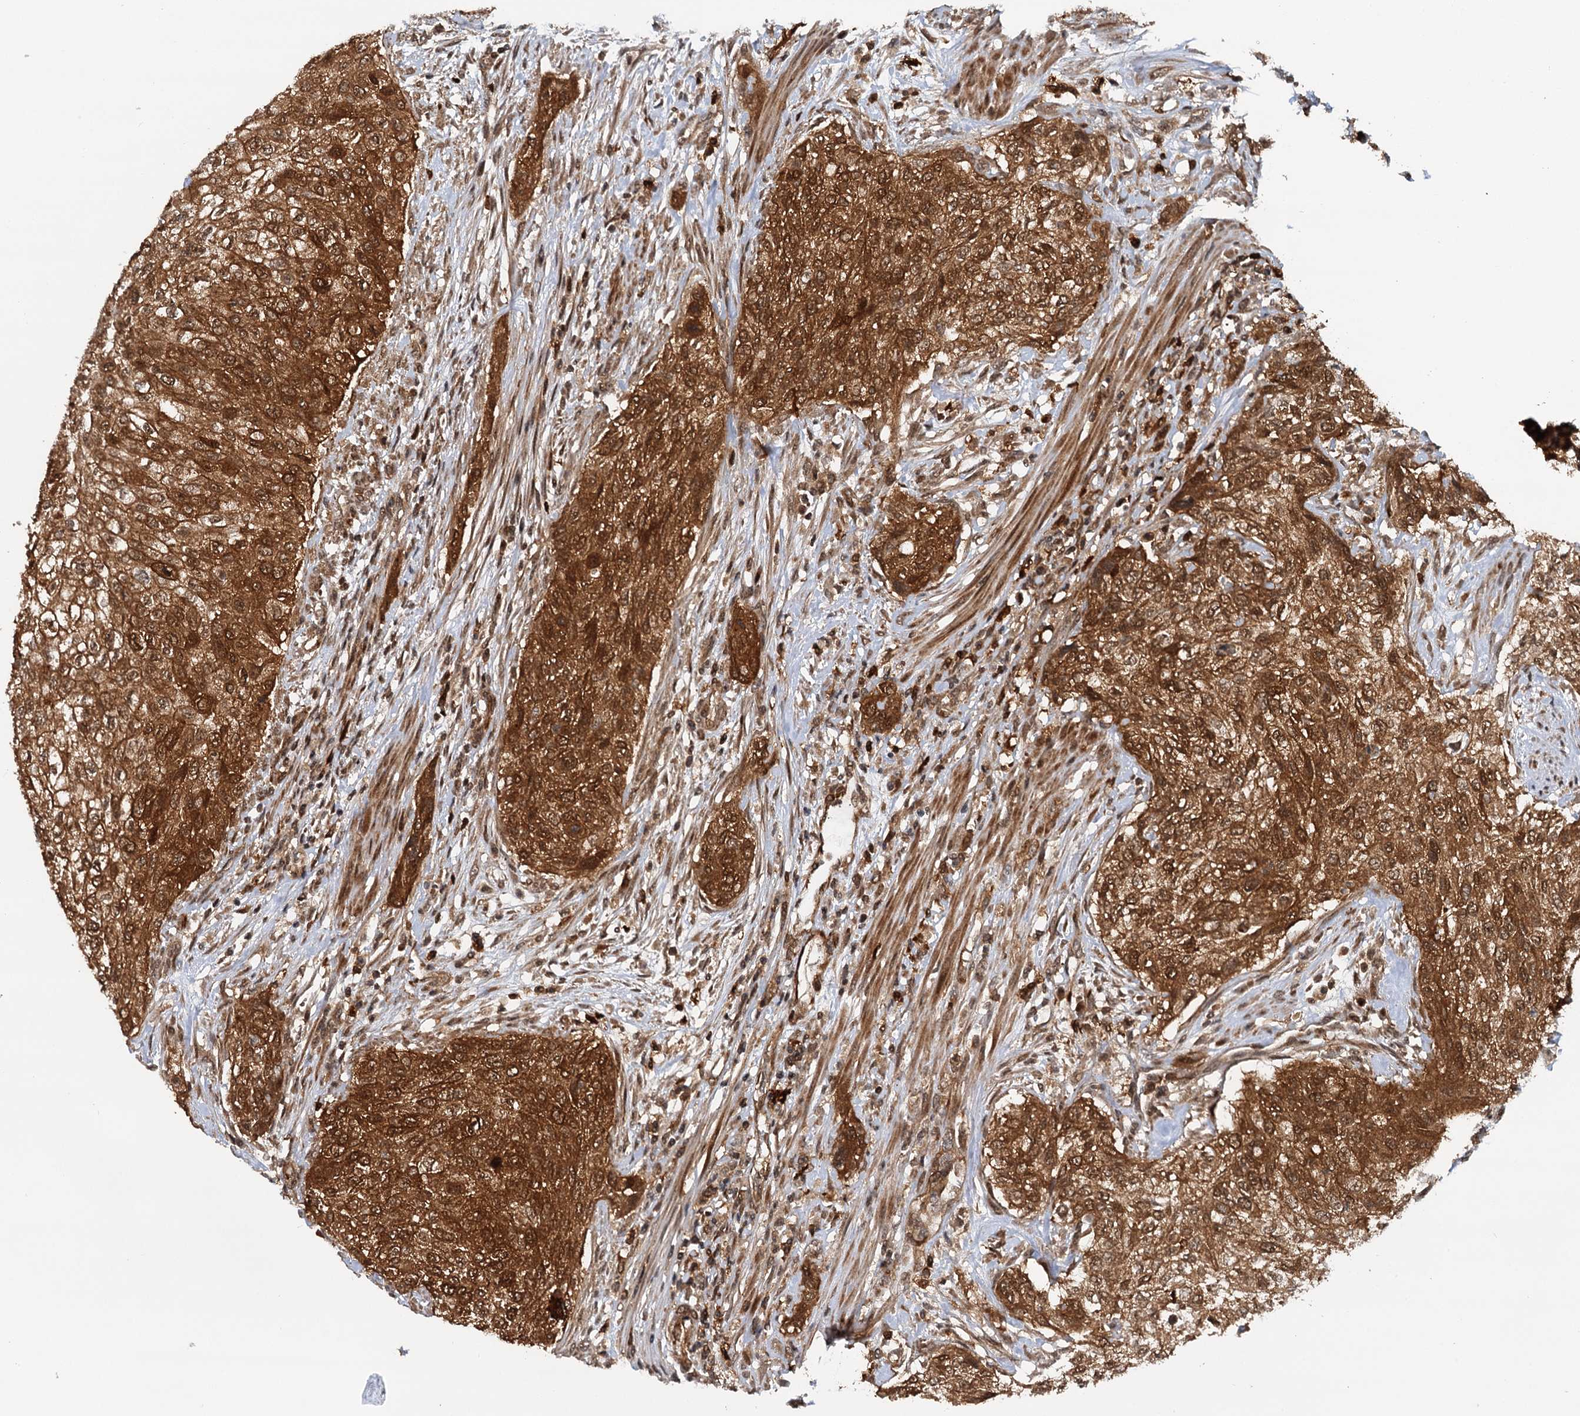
{"staining": {"intensity": "strong", "quantity": ">75%", "location": "cytoplasmic/membranous,nuclear"}, "tissue": "urothelial cancer", "cell_type": "Tumor cells", "image_type": "cancer", "snomed": [{"axis": "morphology", "description": "Normal tissue, NOS"}, {"axis": "morphology", "description": "Urothelial carcinoma, NOS"}, {"axis": "topography", "description": "Urinary bladder"}, {"axis": "topography", "description": "Peripheral nerve tissue"}], "caption": "Human transitional cell carcinoma stained for a protein (brown) reveals strong cytoplasmic/membranous and nuclear positive staining in about >75% of tumor cells.", "gene": "STUB1", "patient": {"sex": "male", "age": 35}}